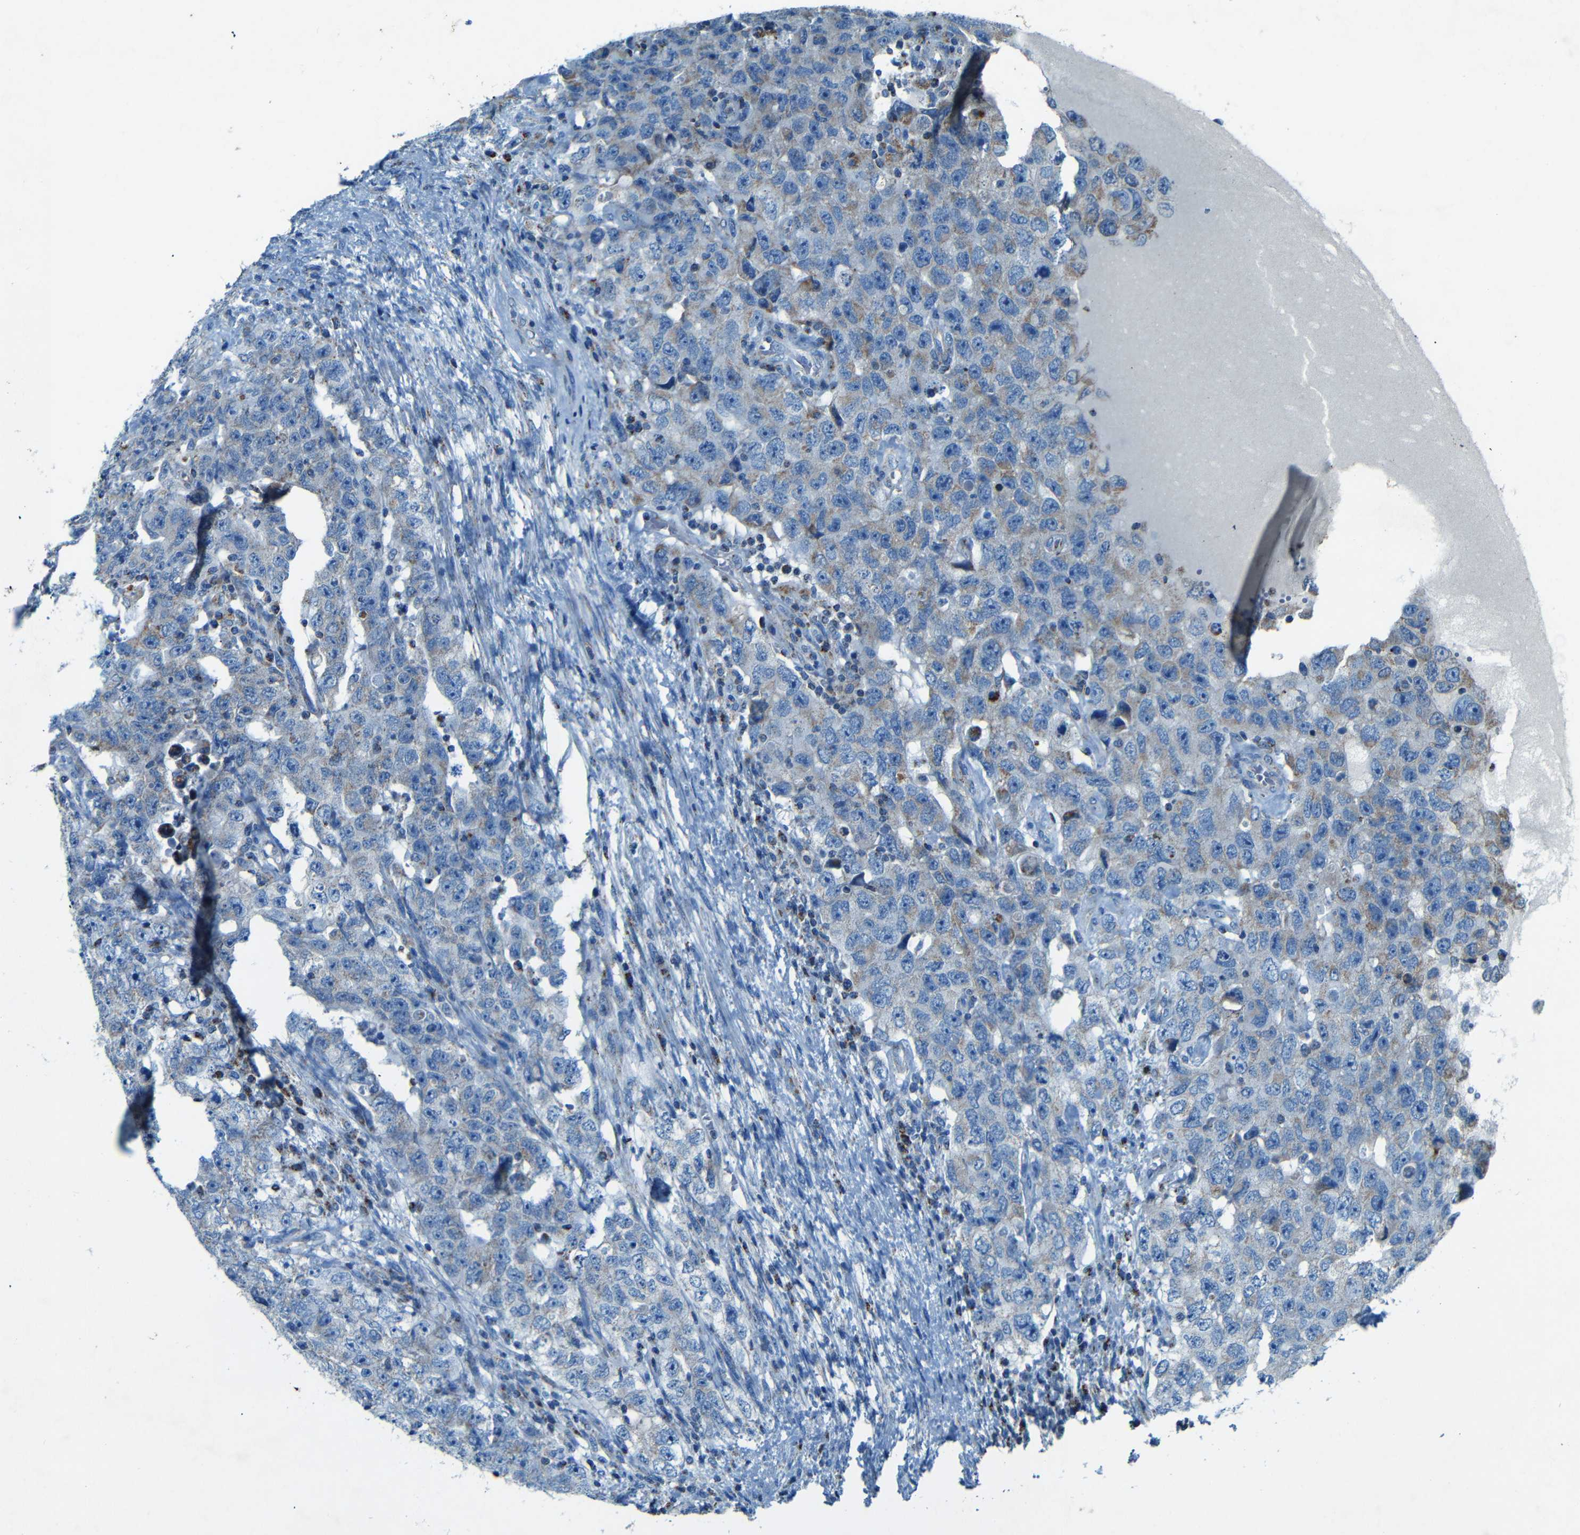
{"staining": {"intensity": "moderate", "quantity": "25%-75%", "location": "cytoplasmic/membranous"}, "tissue": "testis cancer", "cell_type": "Tumor cells", "image_type": "cancer", "snomed": [{"axis": "morphology", "description": "Carcinoma, Embryonal, NOS"}, {"axis": "topography", "description": "Testis"}], "caption": "An immunohistochemistry photomicrograph of tumor tissue is shown. Protein staining in brown shows moderate cytoplasmic/membranous positivity in embryonal carcinoma (testis) within tumor cells.", "gene": "WSCD2", "patient": {"sex": "male", "age": 26}}